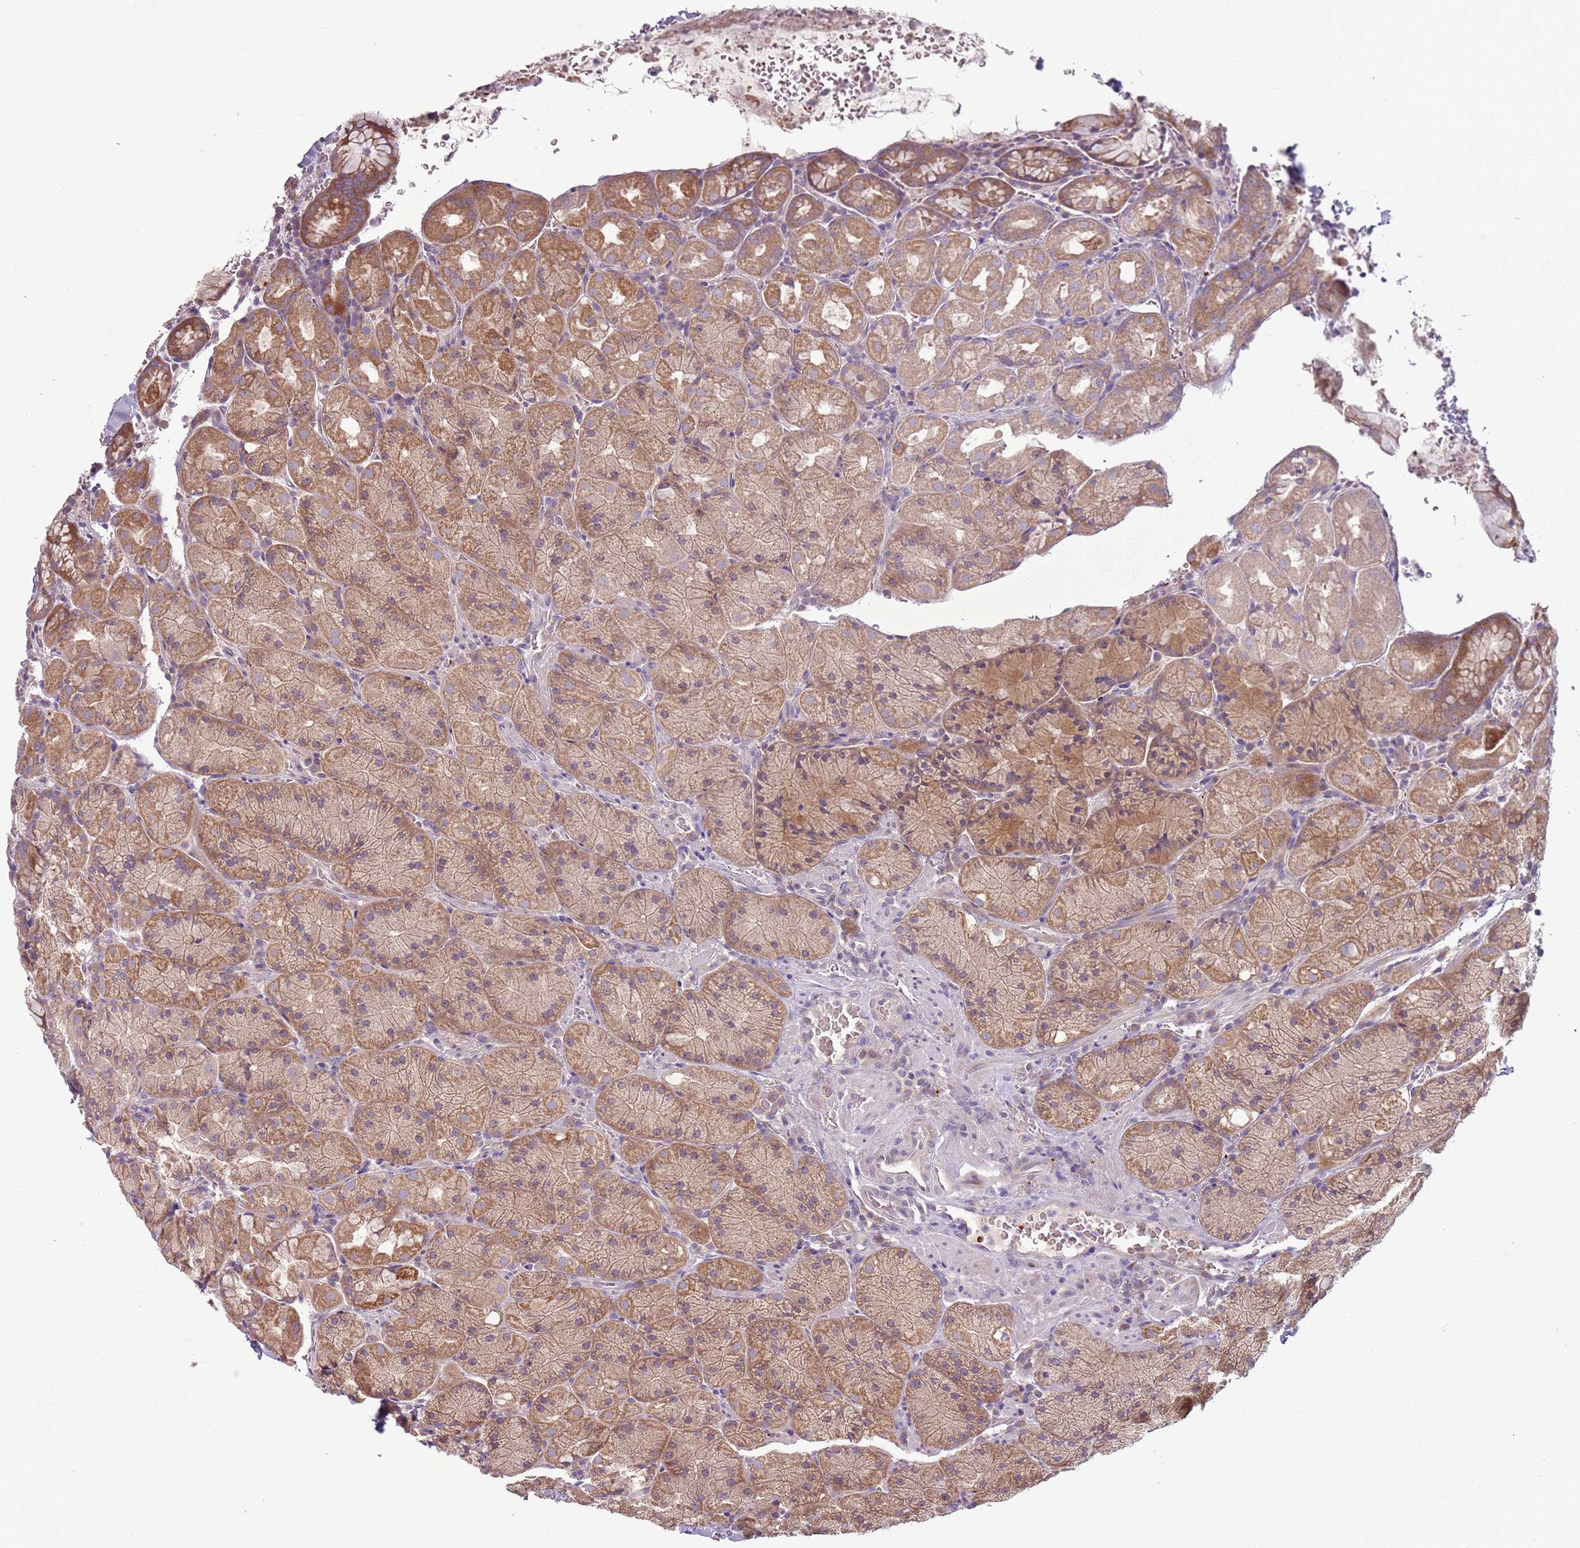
{"staining": {"intensity": "moderate", "quantity": ">75%", "location": "cytoplasmic/membranous"}, "tissue": "stomach", "cell_type": "Glandular cells", "image_type": "normal", "snomed": [{"axis": "morphology", "description": "Normal tissue, NOS"}, {"axis": "topography", "description": "Stomach, upper"}, {"axis": "topography", "description": "Stomach, lower"}], "caption": "Immunohistochemical staining of benign stomach shows moderate cytoplasmic/membranous protein positivity in about >75% of glandular cells. (IHC, brightfield microscopy, high magnification).", "gene": "HSPA14", "patient": {"sex": "male", "age": 80}}